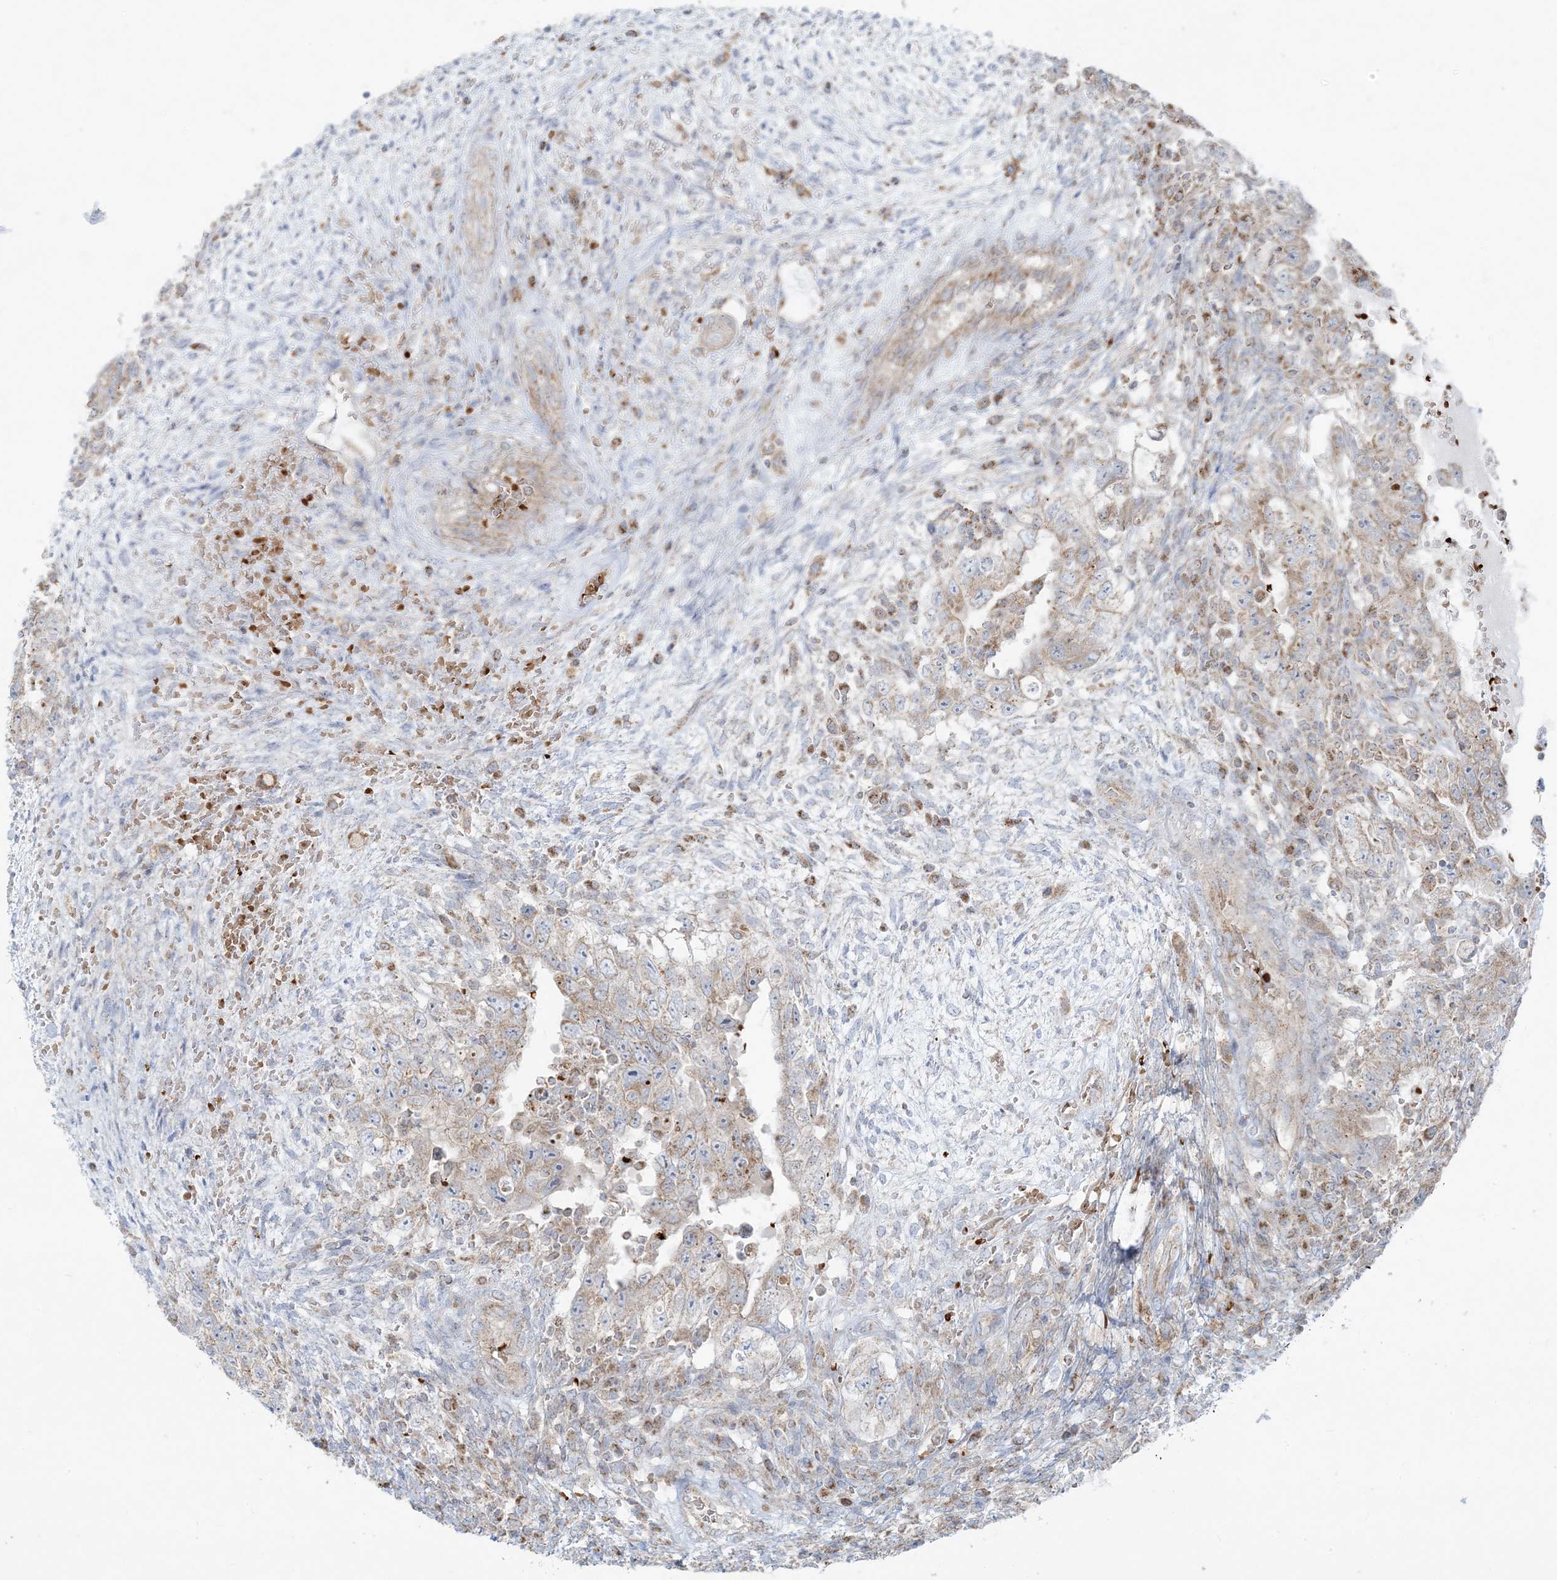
{"staining": {"intensity": "weak", "quantity": ">75%", "location": "cytoplasmic/membranous"}, "tissue": "testis cancer", "cell_type": "Tumor cells", "image_type": "cancer", "snomed": [{"axis": "morphology", "description": "Carcinoma, Embryonal, NOS"}, {"axis": "topography", "description": "Testis"}], "caption": "Brown immunohistochemical staining in testis cancer reveals weak cytoplasmic/membranous positivity in approximately >75% of tumor cells.", "gene": "PIK3R4", "patient": {"sex": "male", "age": 26}}